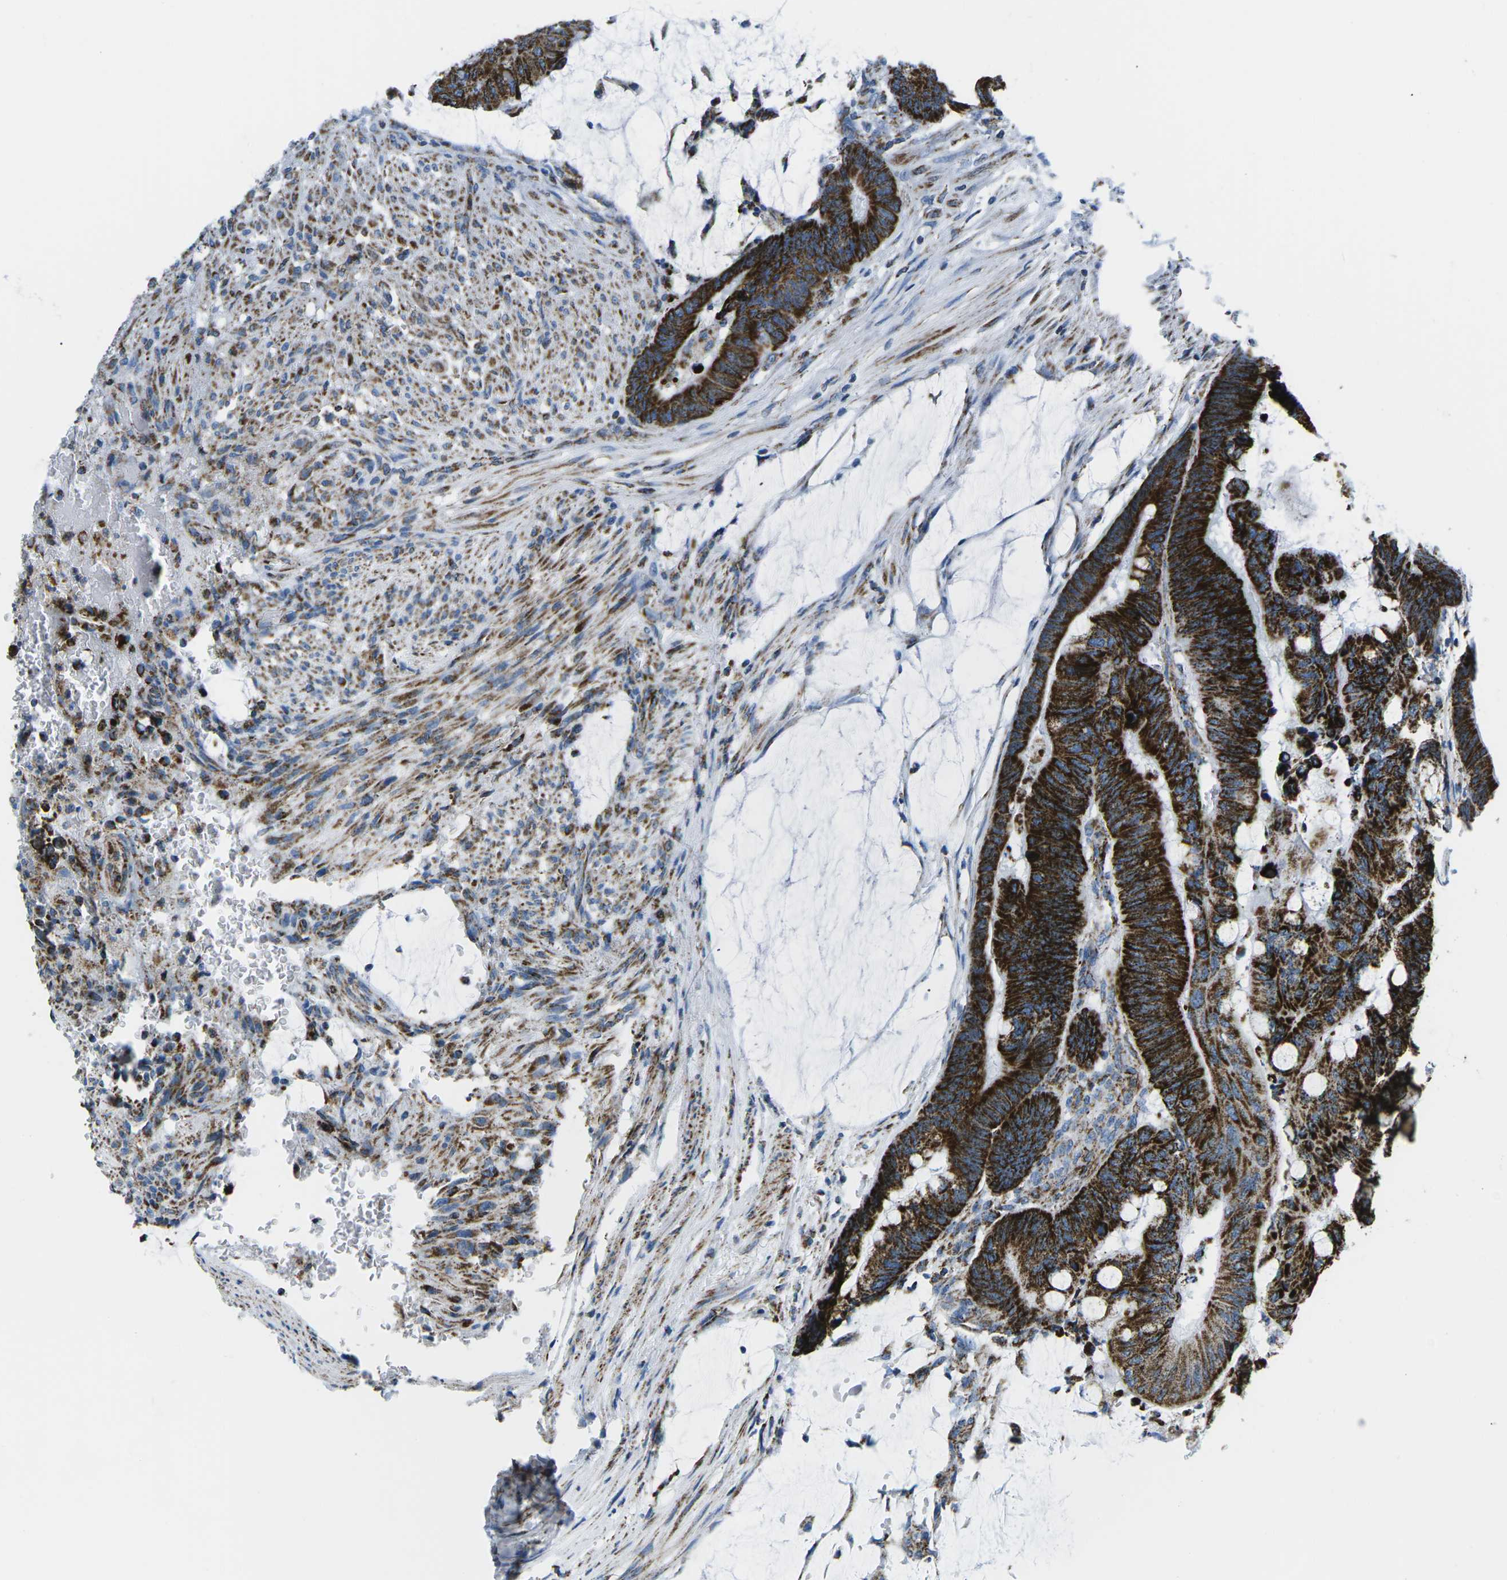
{"staining": {"intensity": "strong", "quantity": ">75%", "location": "cytoplasmic/membranous"}, "tissue": "colorectal cancer", "cell_type": "Tumor cells", "image_type": "cancer", "snomed": [{"axis": "morphology", "description": "Normal tissue, NOS"}, {"axis": "morphology", "description": "Adenocarcinoma, NOS"}, {"axis": "topography", "description": "Rectum"}], "caption": "Human adenocarcinoma (colorectal) stained with a brown dye shows strong cytoplasmic/membranous positive expression in about >75% of tumor cells.", "gene": "COX6C", "patient": {"sex": "male", "age": 92}}